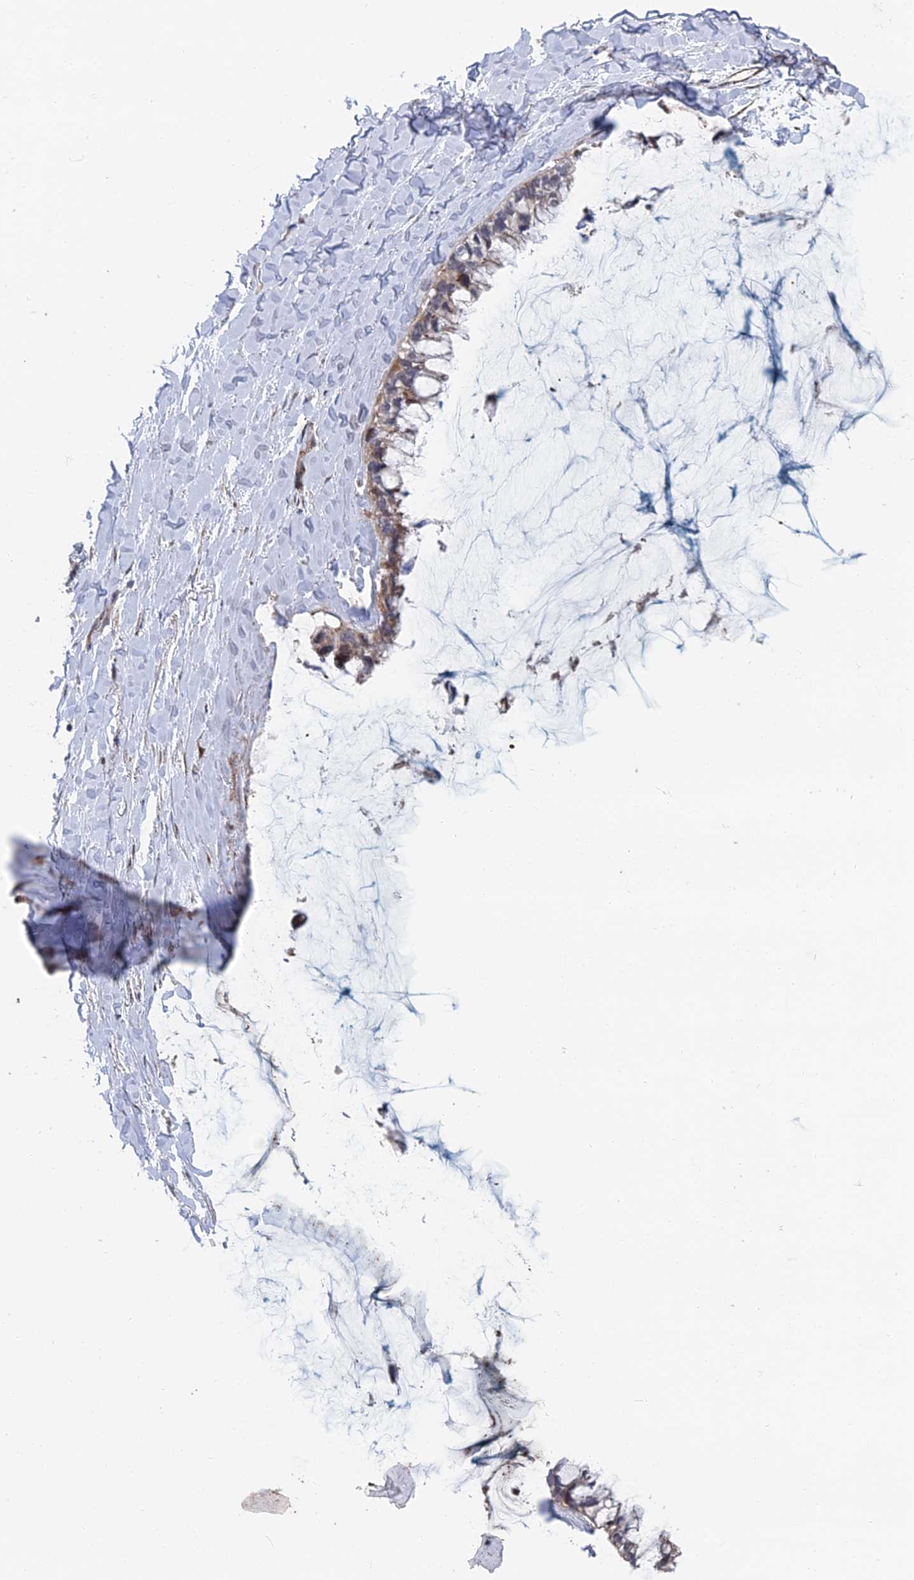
{"staining": {"intensity": "weak", "quantity": "<25%", "location": "cytoplasmic/membranous"}, "tissue": "ovarian cancer", "cell_type": "Tumor cells", "image_type": "cancer", "snomed": [{"axis": "morphology", "description": "Cystadenocarcinoma, mucinous, NOS"}, {"axis": "topography", "description": "Ovary"}], "caption": "The micrograph displays no staining of tumor cells in ovarian cancer.", "gene": "GTF2IRD1", "patient": {"sex": "female", "age": 39}}